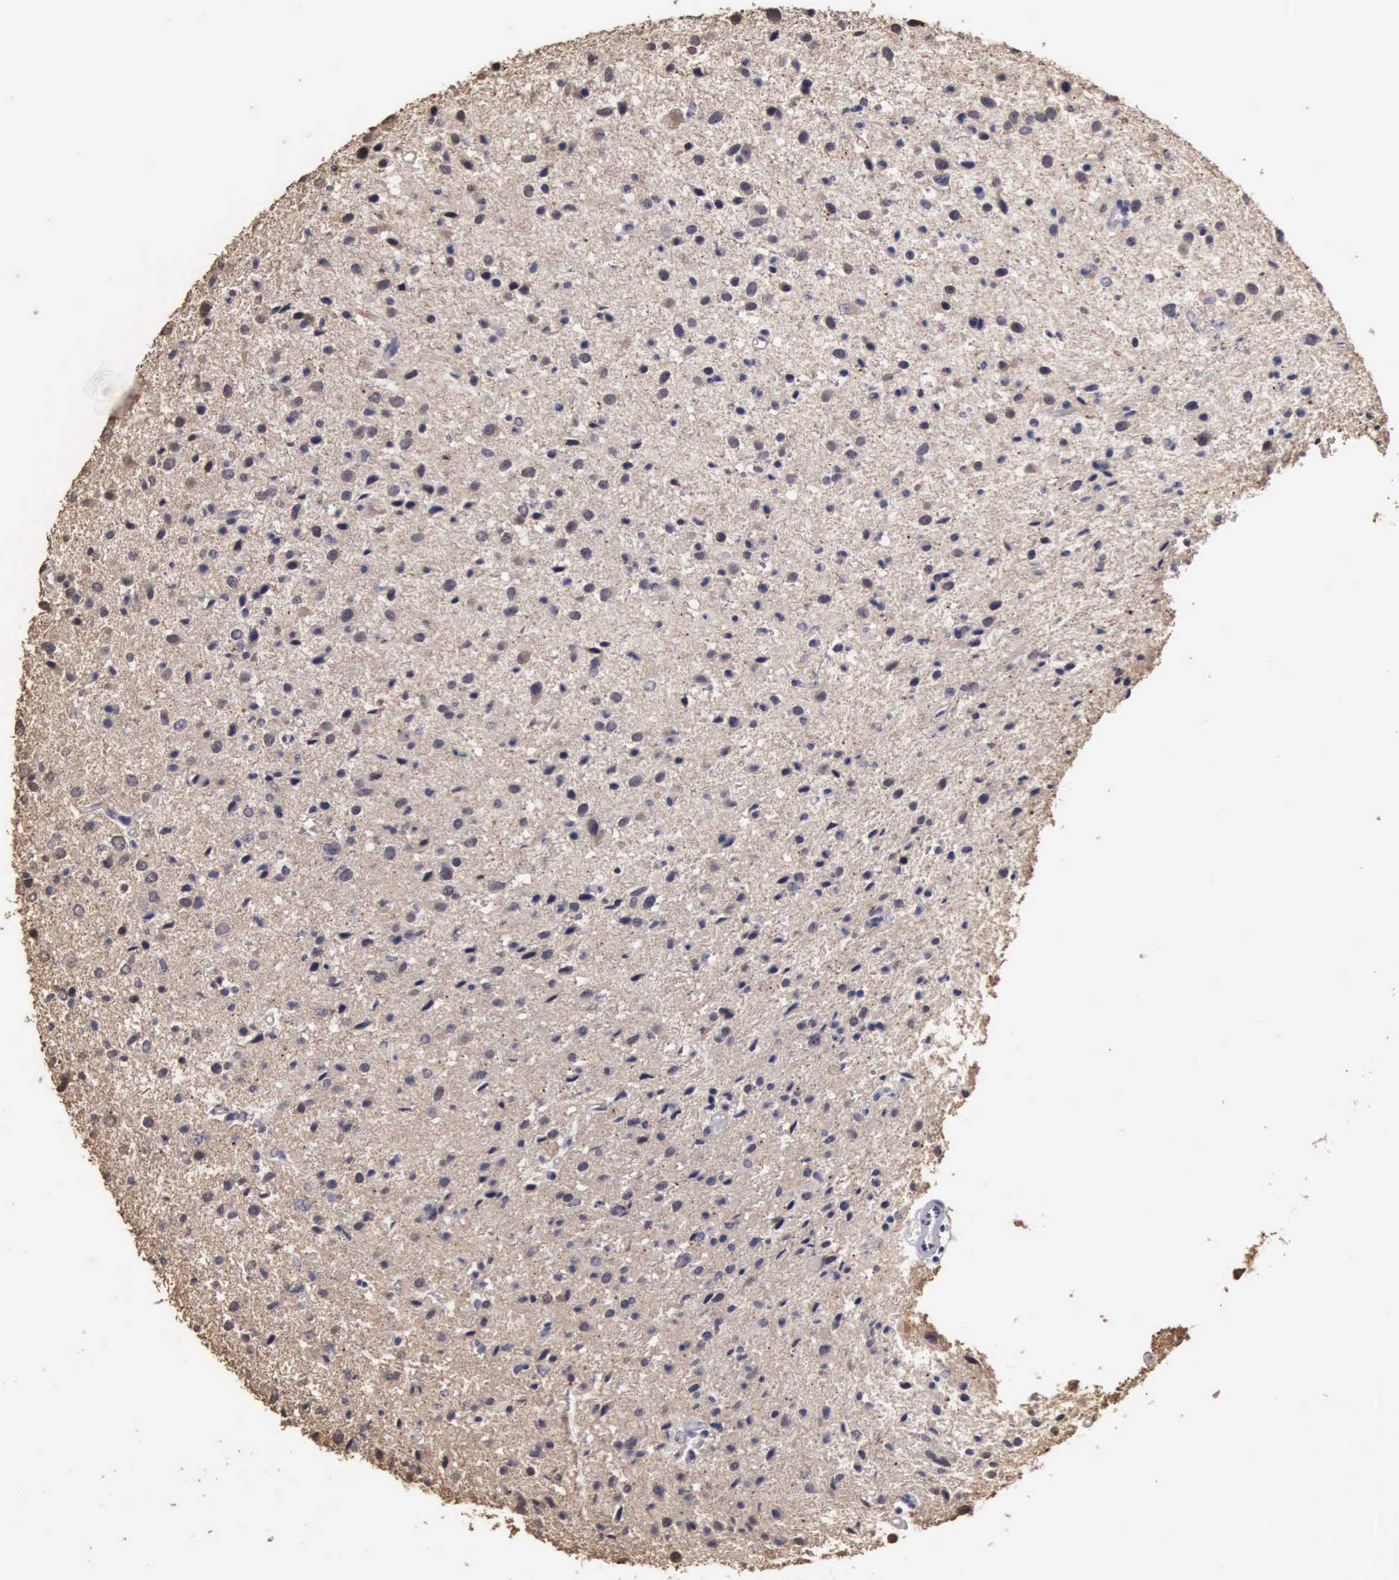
{"staining": {"intensity": "weak", "quantity": ">75%", "location": "cytoplasmic/membranous"}, "tissue": "glioma", "cell_type": "Tumor cells", "image_type": "cancer", "snomed": [{"axis": "morphology", "description": "Glioma, malignant, Low grade"}, {"axis": "topography", "description": "Brain"}], "caption": "Glioma was stained to show a protein in brown. There is low levels of weak cytoplasmic/membranous positivity in about >75% of tumor cells.", "gene": "ENO3", "patient": {"sex": "female", "age": 46}}